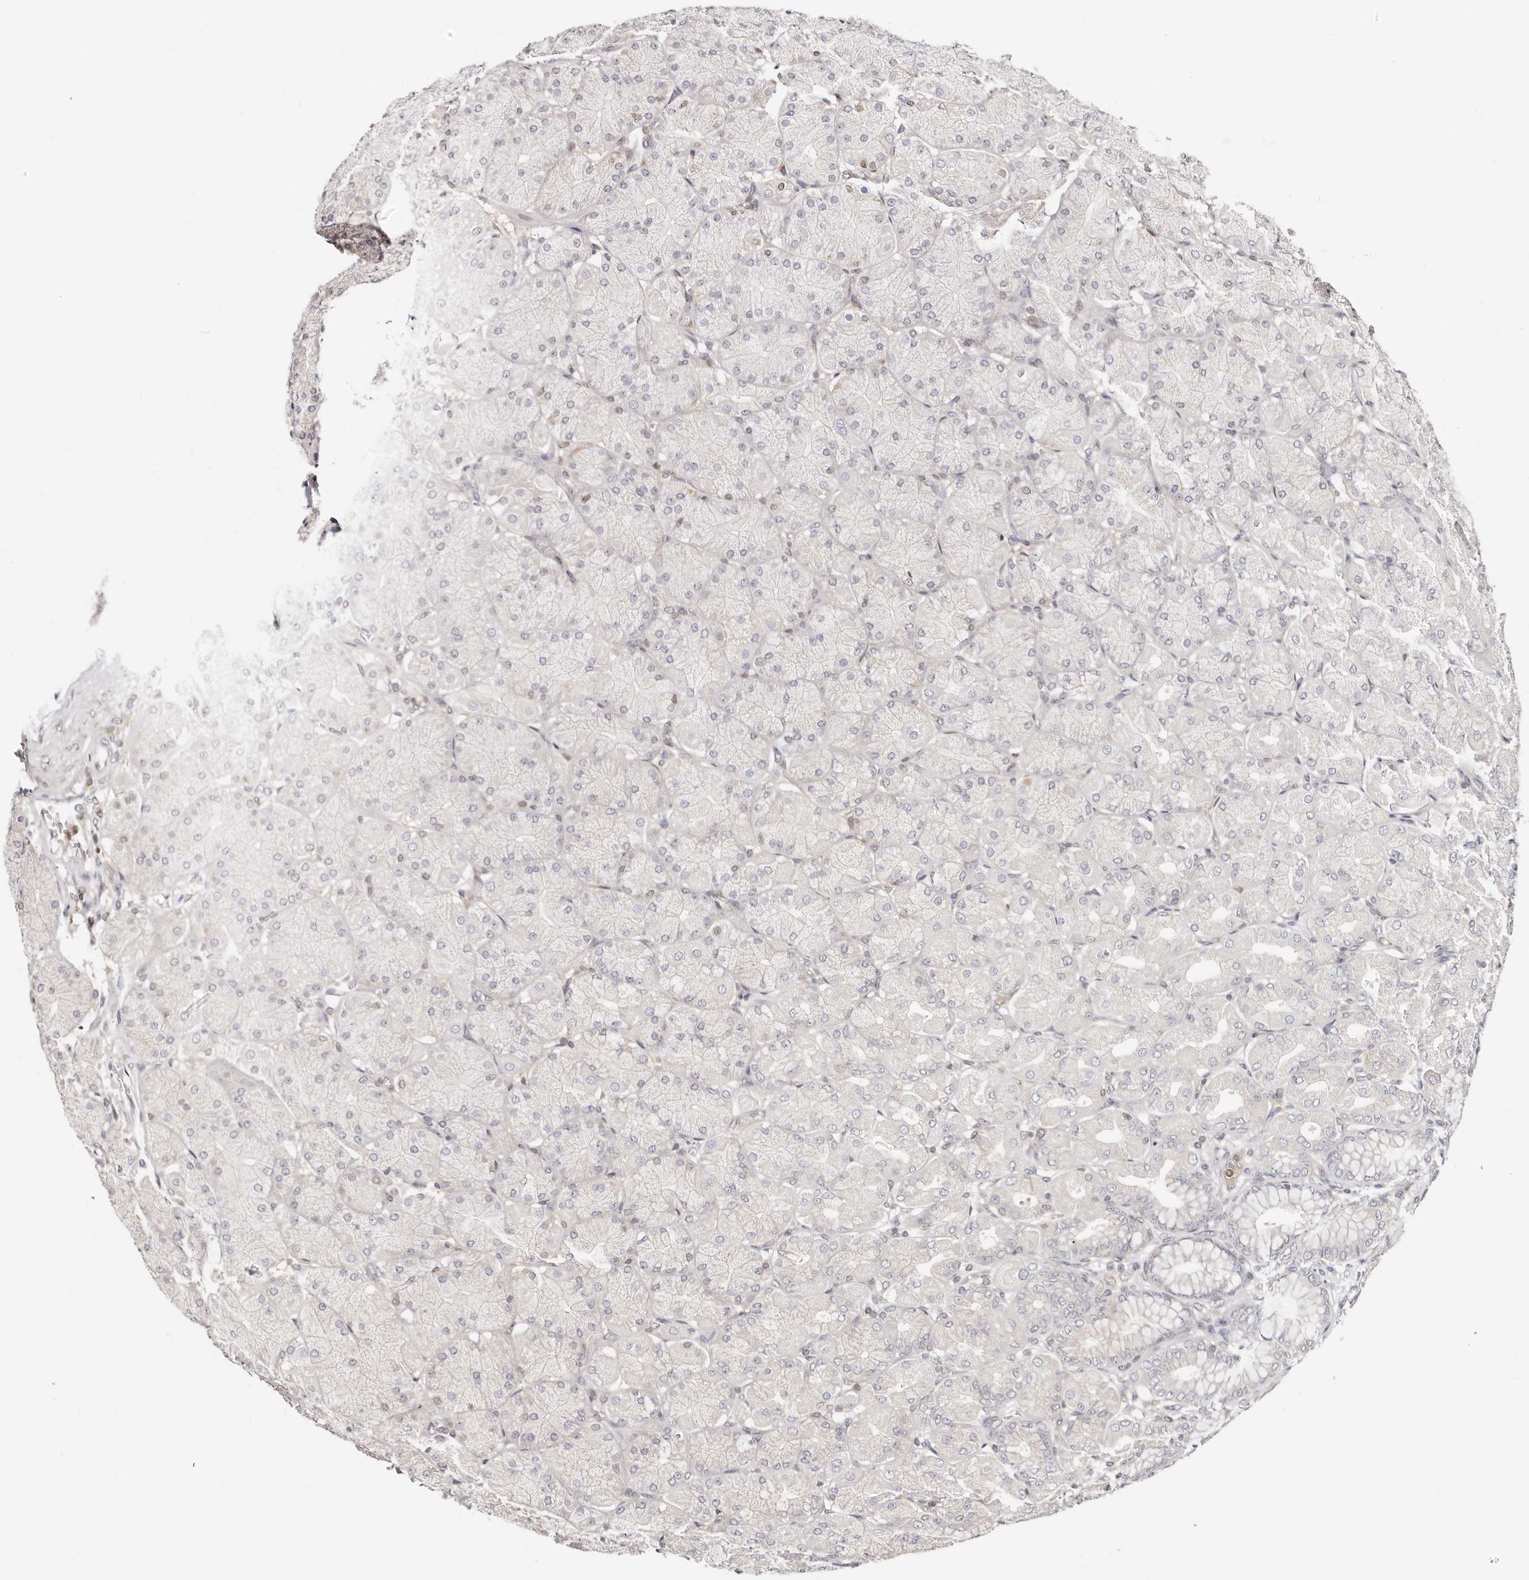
{"staining": {"intensity": "moderate", "quantity": "<25%", "location": "cytoplasmic/membranous,nuclear"}, "tissue": "stomach", "cell_type": "Glandular cells", "image_type": "normal", "snomed": [{"axis": "morphology", "description": "Normal tissue, NOS"}, {"axis": "topography", "description": "Stomach, upper"}], "caption": "This micrograph demonstrates IHC staining of benign human stomach, with low moderate cytoplasmic/membranous,nuclear staining in approximately <25% of glandular cells.", "gene": "STAT5A", "patient": {"sex": "female", "age": 56}}